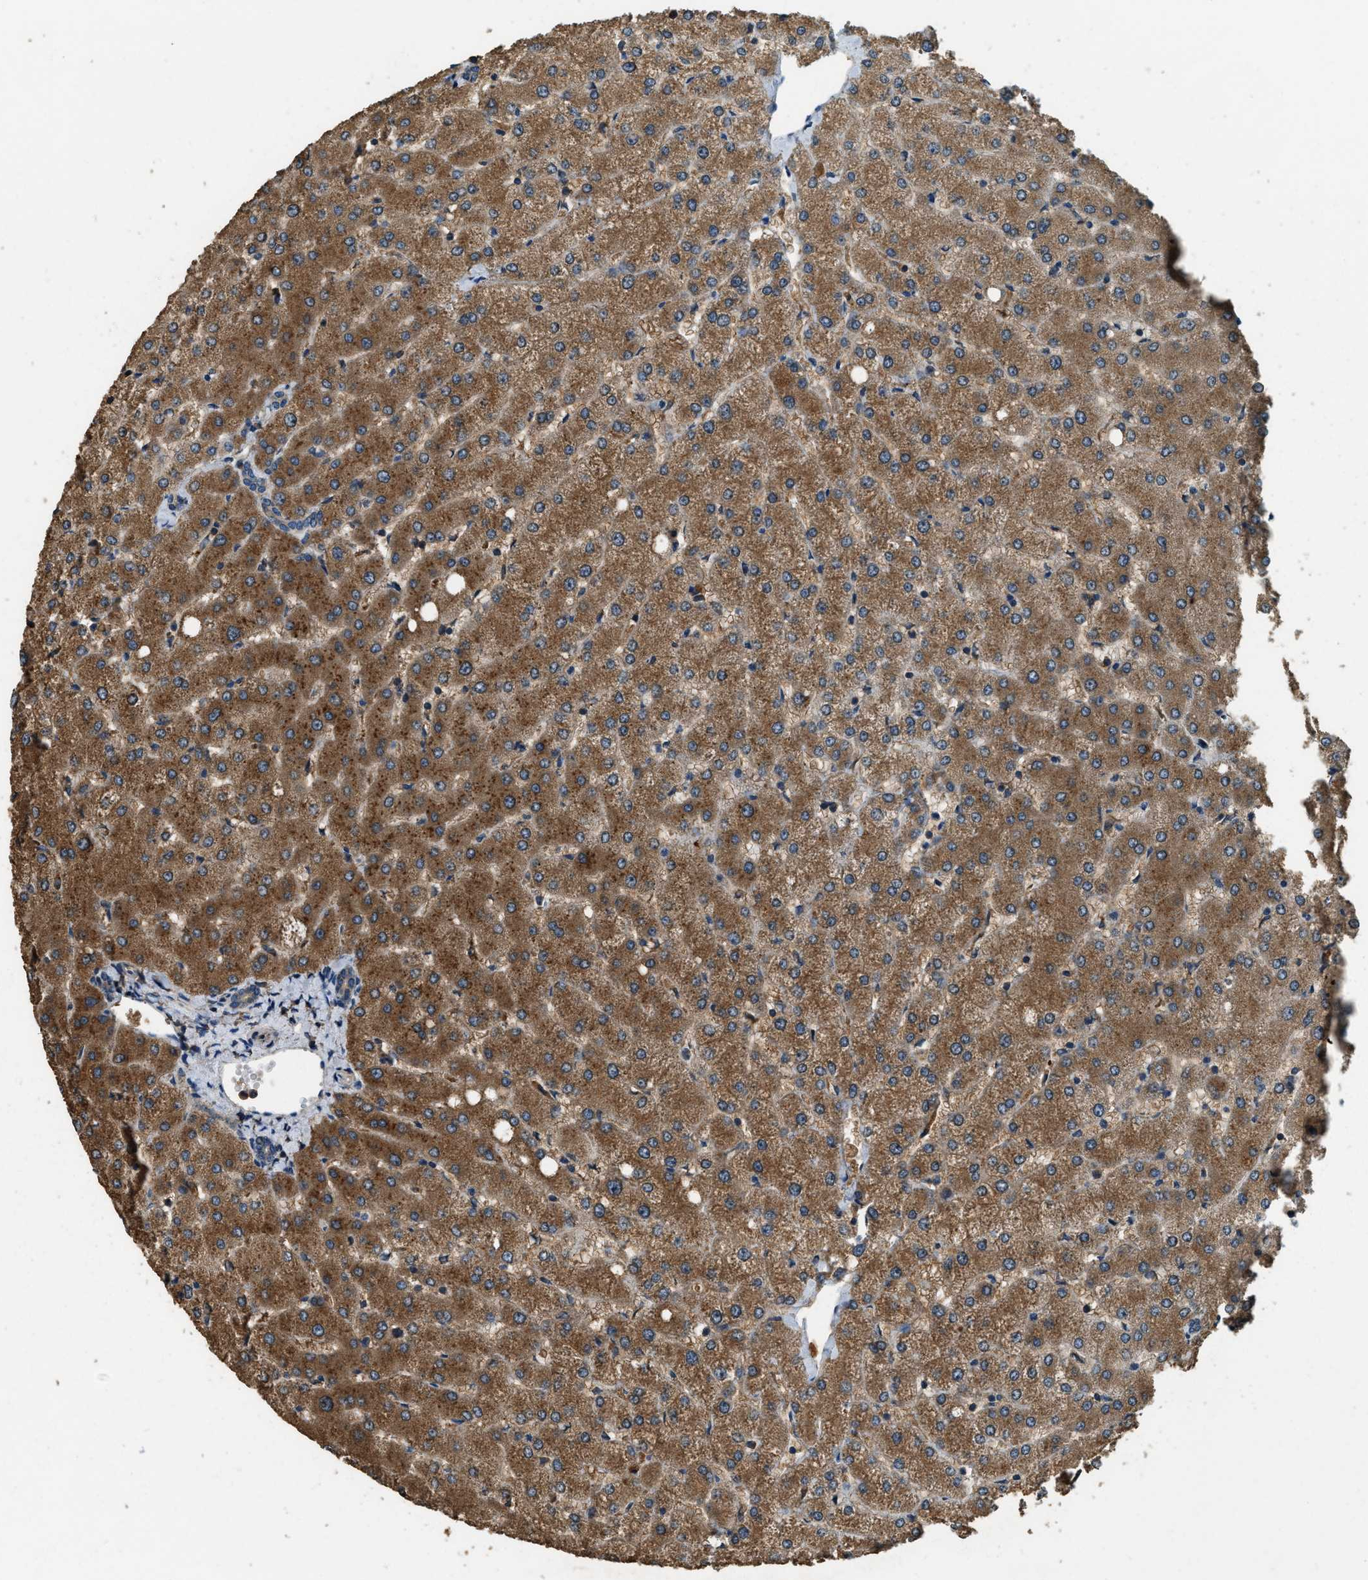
{"staining": {"intensity": "weak", "quantity": ">75%", "location": "cytoplasmic/membranous"}, "tissue": "liver", "cell_type": "Cholangiocytes", "image_type": "normal", "snomed": [{"axis": "morphology", "description": "Normal tissue, NOS"}, {"axis": "topography", "description": "Liver"}], "caption": "About >75% of cholangiocytes in normal human liver reveal weak cytoplasmic/membranous protein expression as visualized by brown immunohistochemical staining.", "gene": "ERGIC1", "patient": {"sex": "female", "age": 54}}